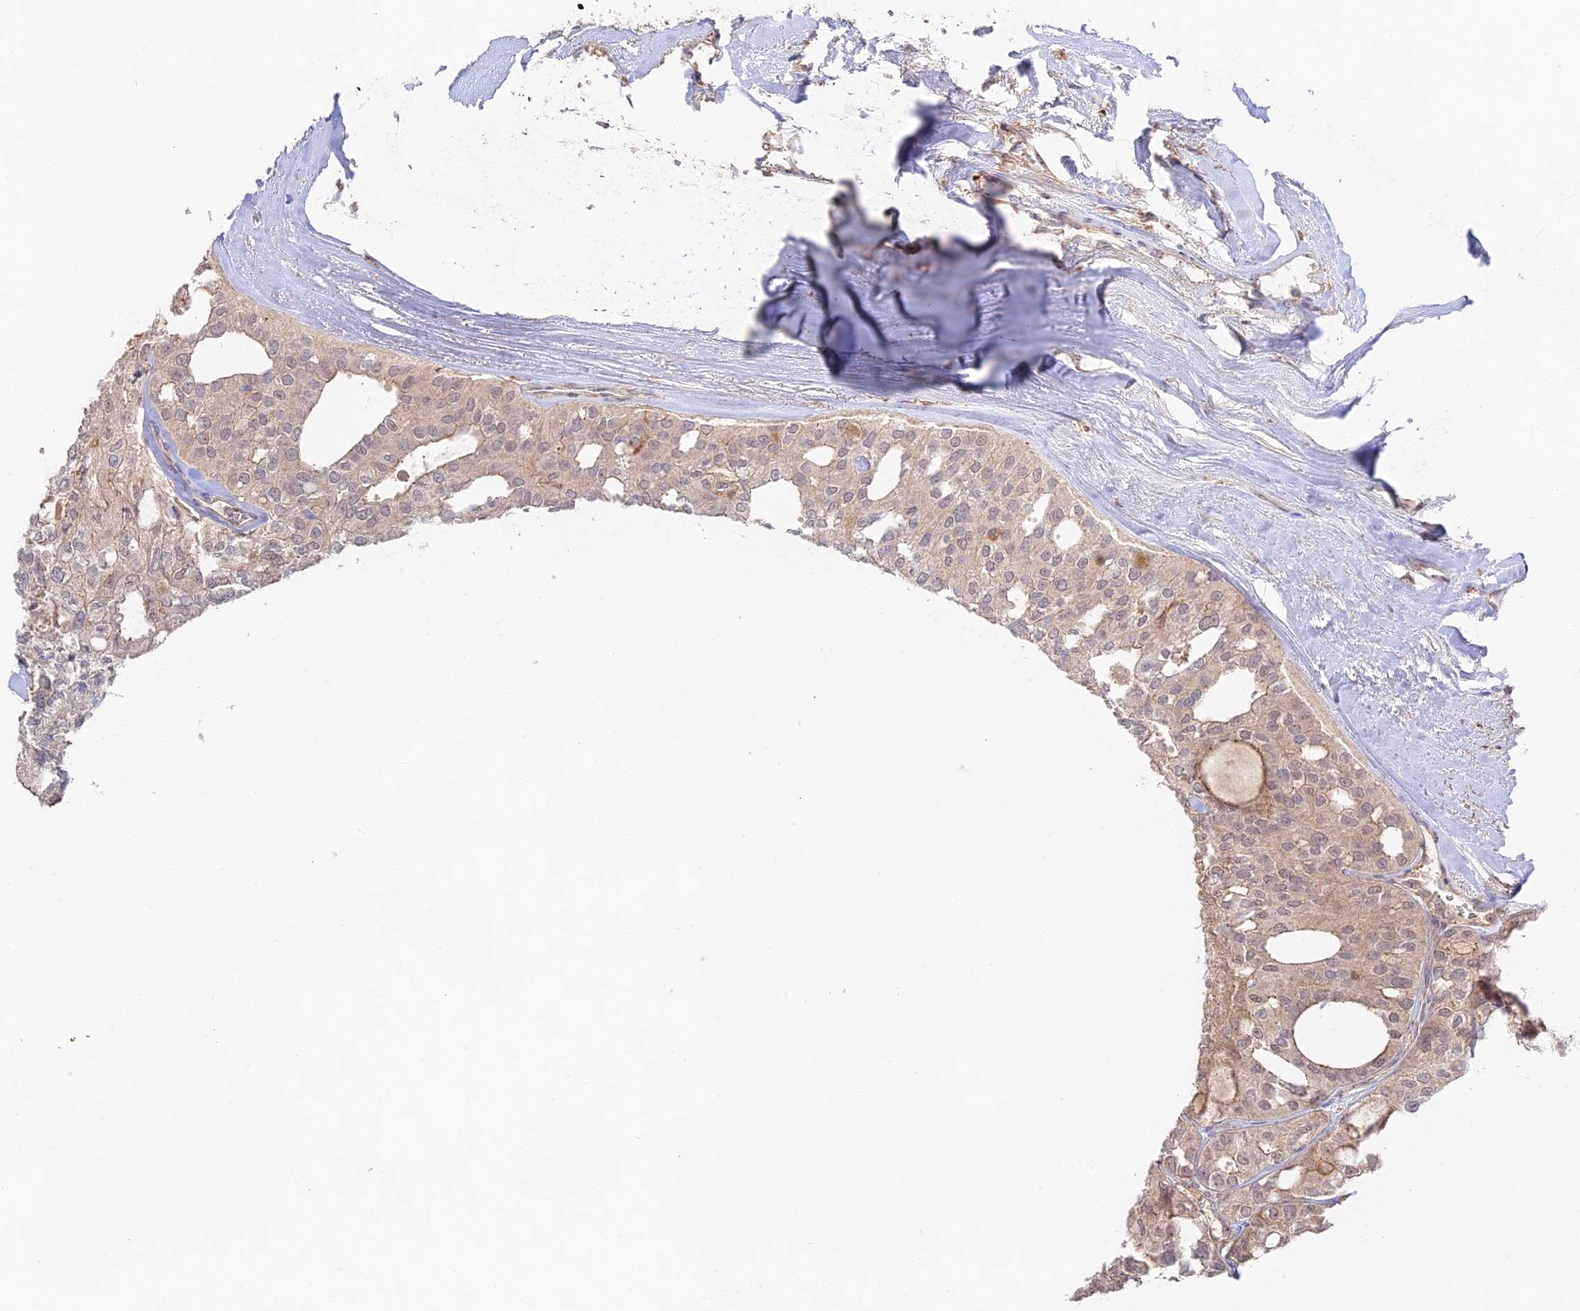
{"staining": {"intensity": "weak", "quantity": ">75%", "location": "cytoplasmic/membranous"}, "tissue": "thyroid cancer", "cell_type": "Tumor cells", "image_type": "cancer", "snomed": [{"axis": "morphology", "description": "Follicular adenoma carcinoma, NOS"}, {"axis": "topography", "description": "Thyroid gland"}], "caption": "Thyroid cancer tissue displays weak cytoplasmic/membranous positivity in approximately >75% of tumor cells", "gene": "CLCF1", "patient": {"sex": "male", "age": 75}}